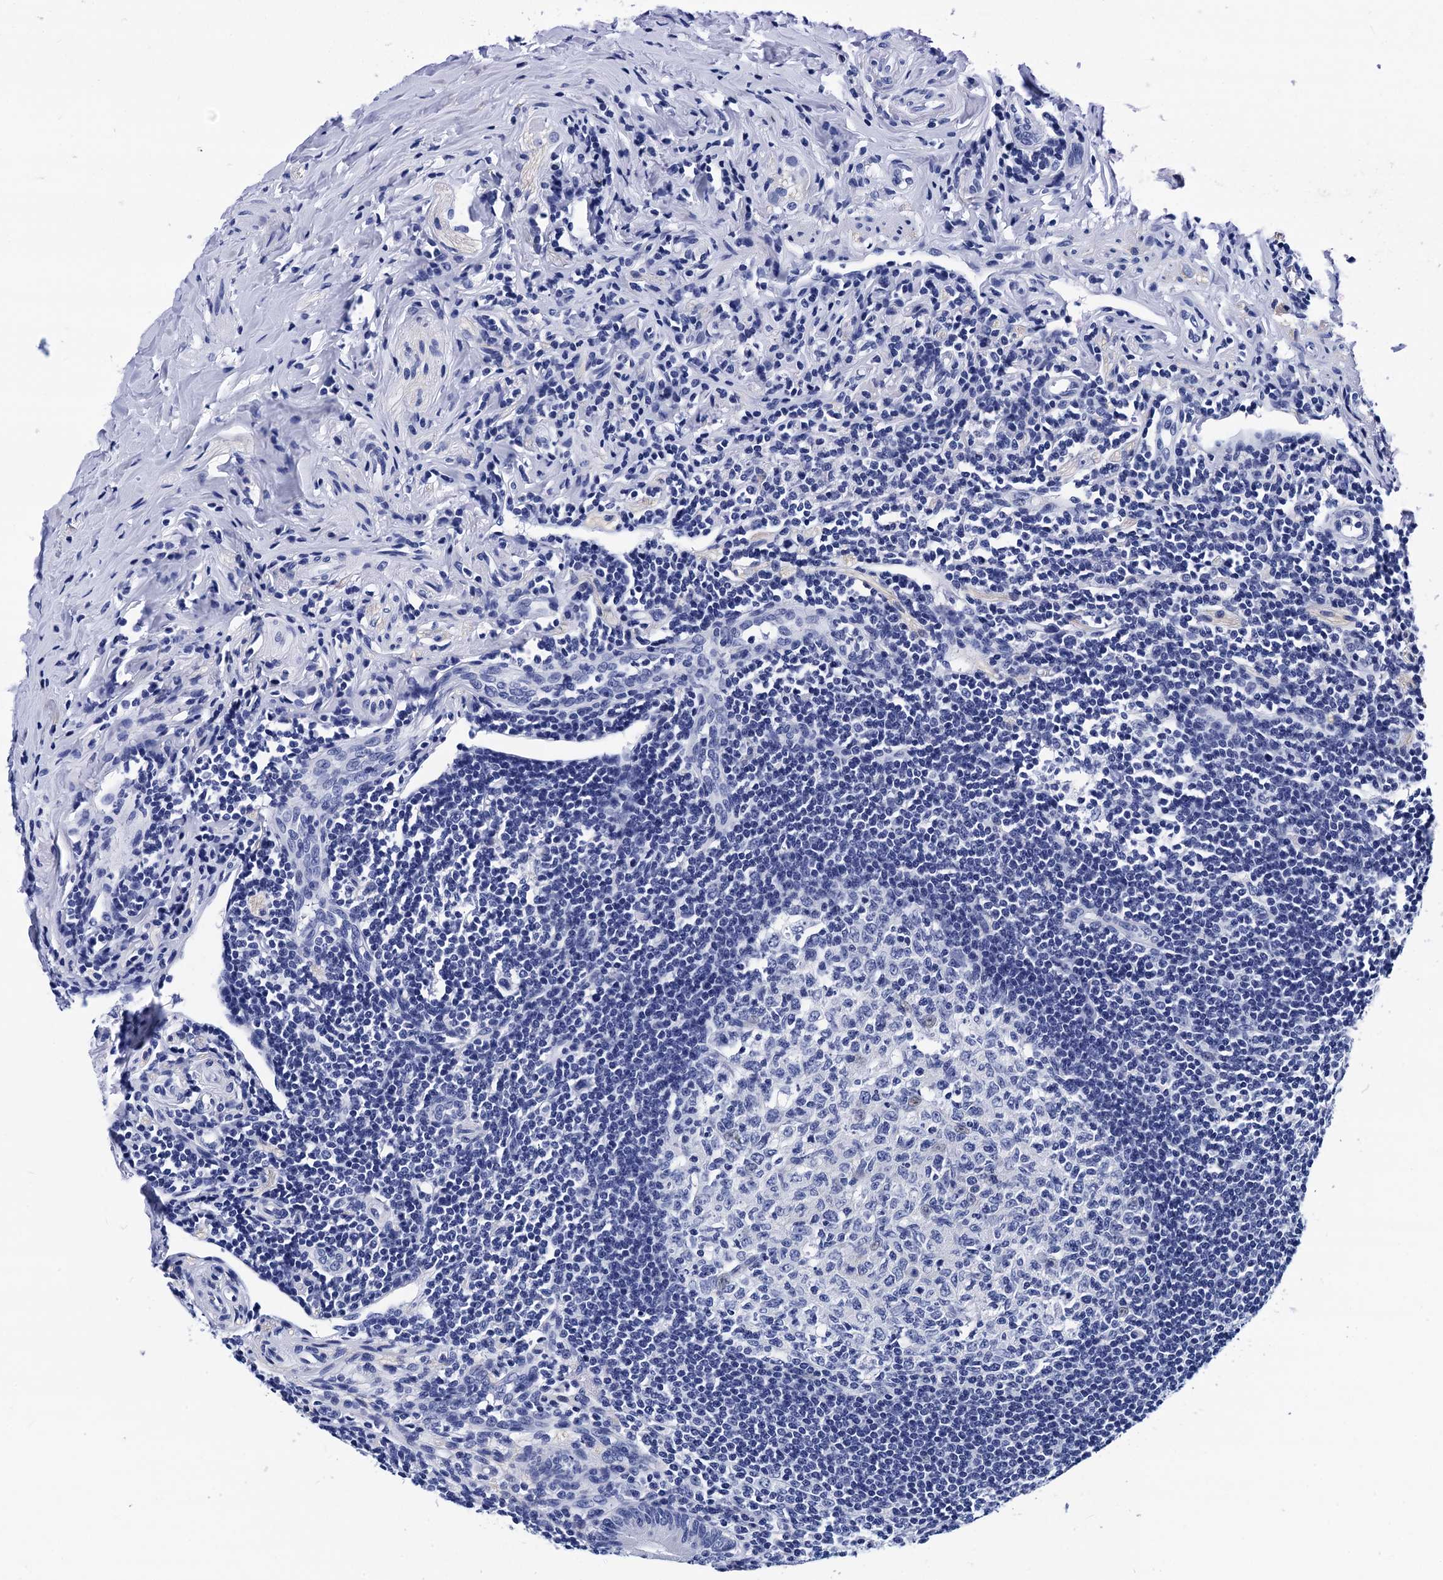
{"staining": {"intensity": "negative", "quantity": "none", "location": "none"}, "tissue": "appendix", "cell_type": "Glandular cells", "image_type": "normal", "snomed": [{"axis": "morphology", "description": "Normal tissue, NOS"}, {"axis": "topography", "description": "Appendix"}], "caption": "High power microscopy image of an immunohistochemistry micrograph of unremarkable appendix, revealing no significant expression in glandular cells.", "gene": "MYBPC3", "patient": {"sex": "female", "age": 33}}